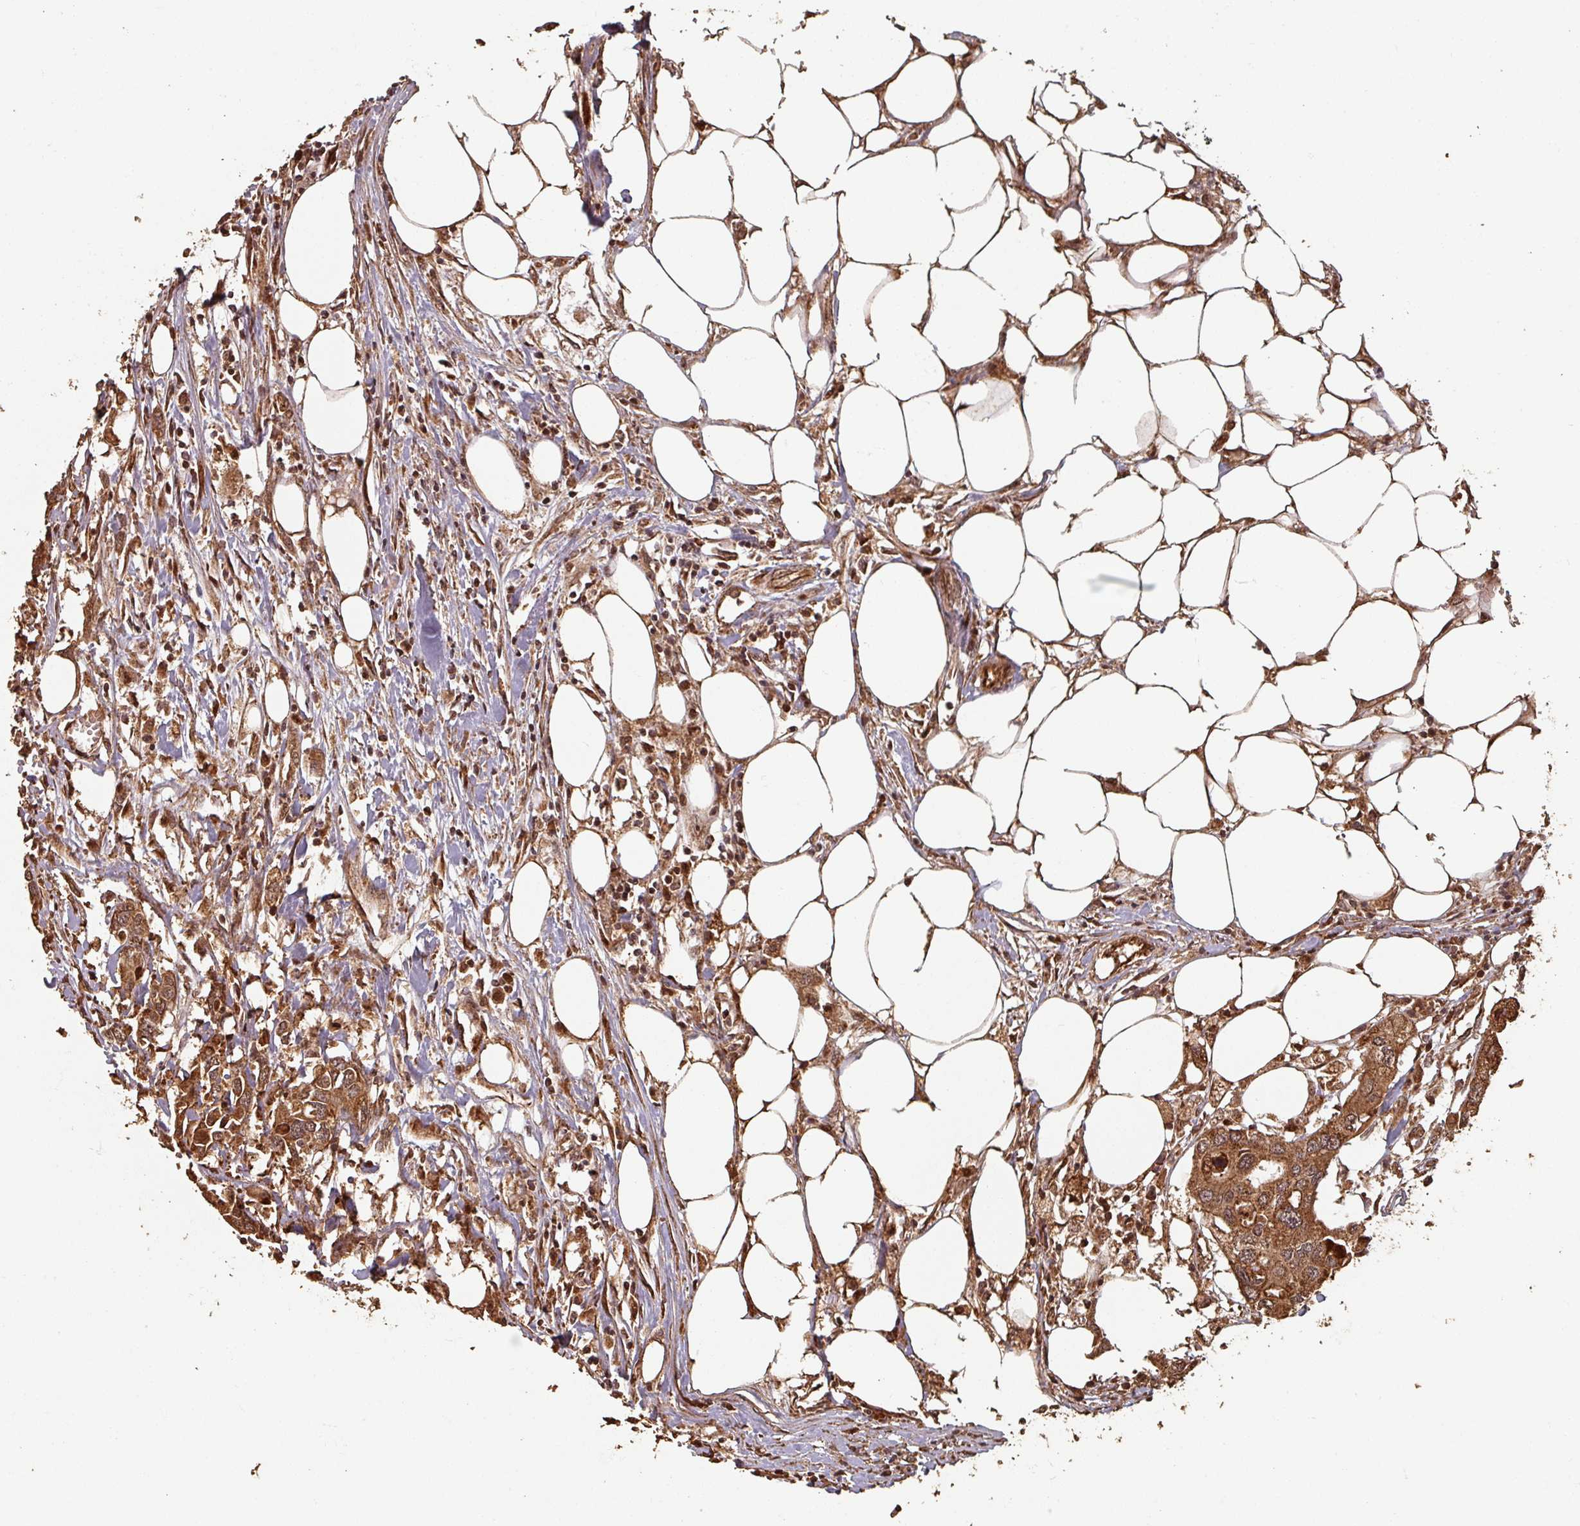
{"staining": {"intensity": "strong", "quantity": ">75%", "location": "cytoplasmic/membranous,nuclear"}, "tissue": "colorectal cancer", "cell_type": "Tumor cells", "image_type": "cancer", "snomed": [{"axis": "morphology", "description": "Adenocarcinoma, NOS"}, {"axis": "topography", "description": "Colon"}], "caption": "Protein expression analysis of adenocarcinoma (colorectal) displays strong cytoplasmic/membranous and nuclear expression in about >75% of tumor cells.", "gene": "EID1", "patient": {"sex": "male", "age": 77}}